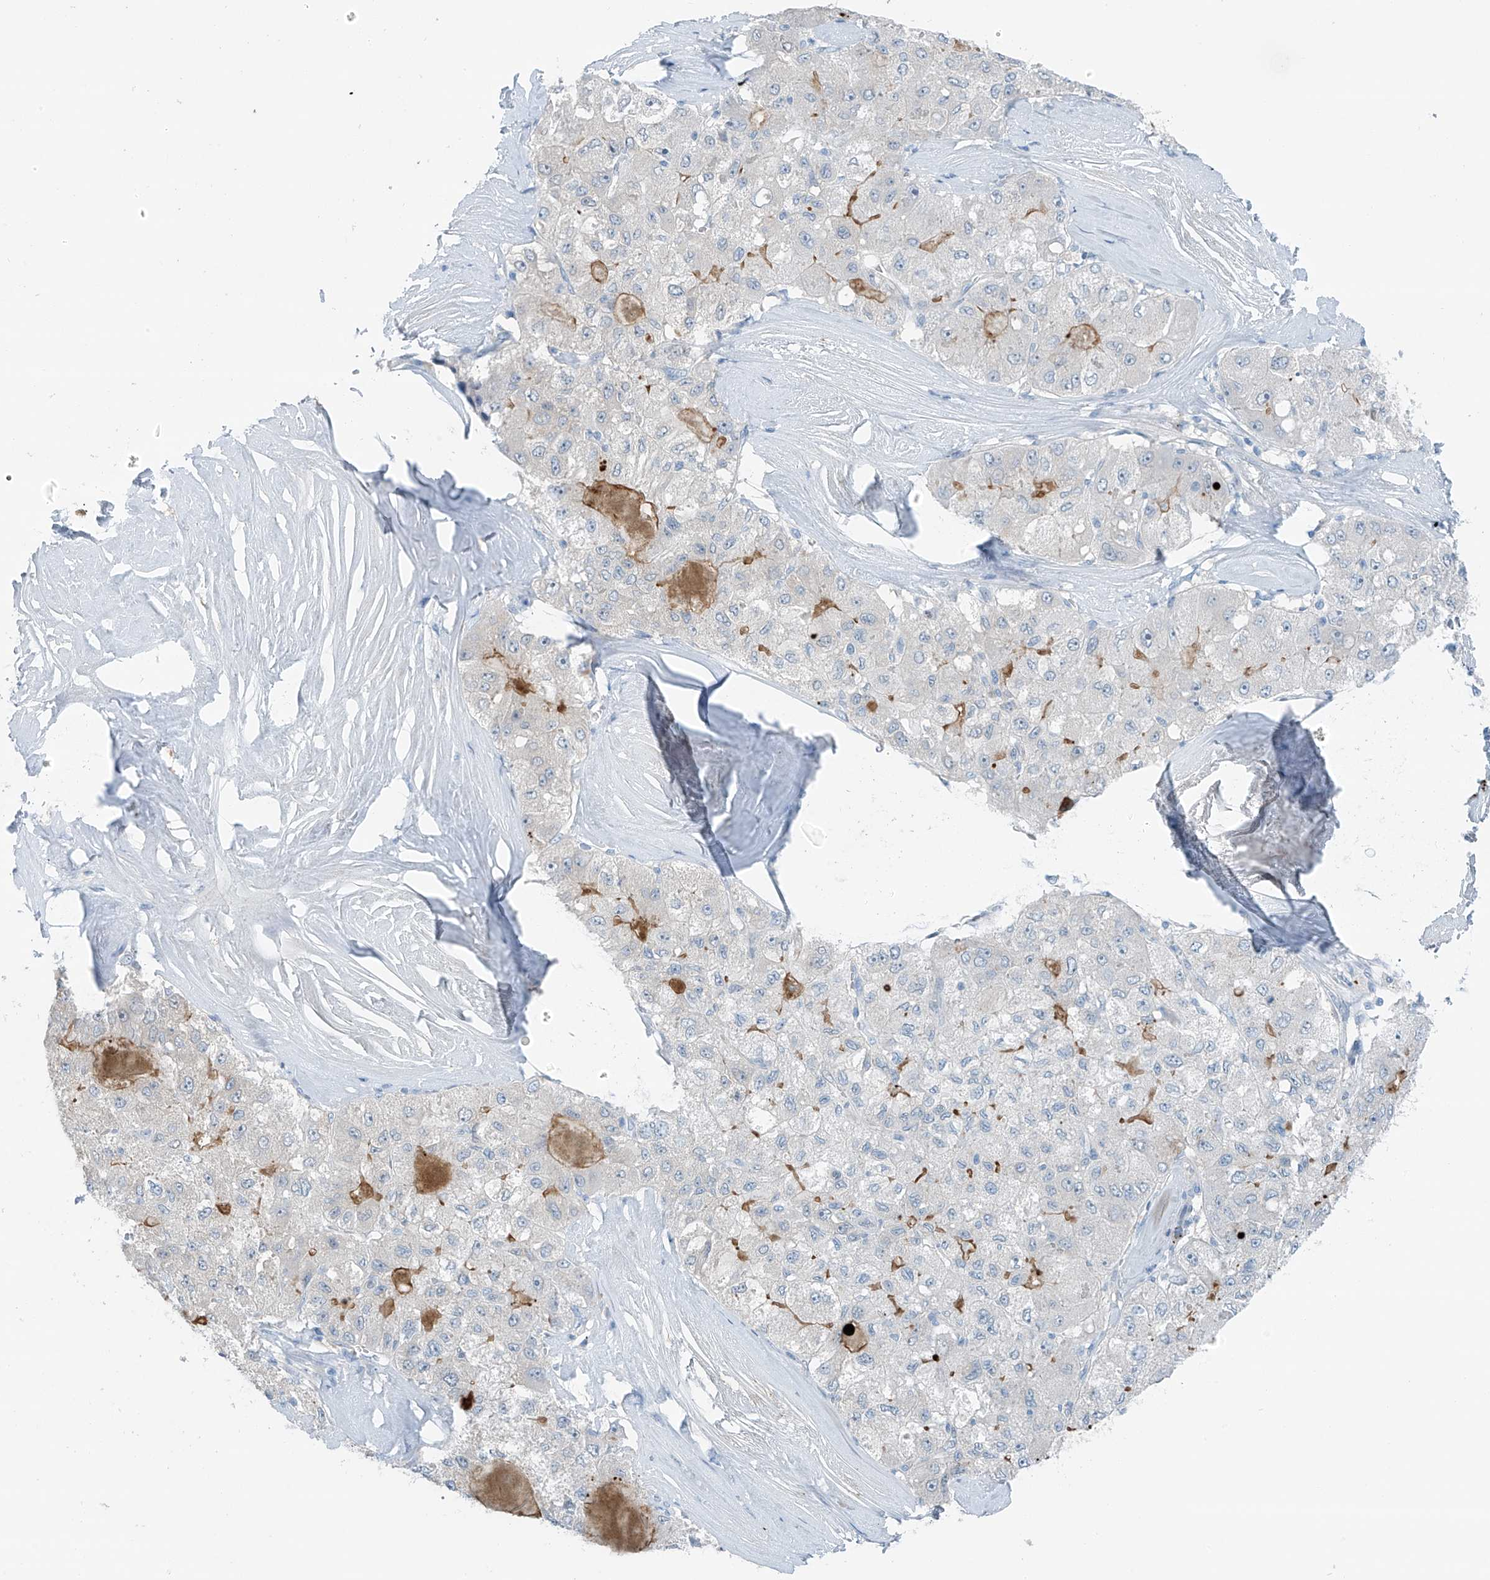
{"staining": {"intensity": "moderate", "quantity": "<25%", "location": "cytoplasmic/membranous"}, "tissue": "liver cancer", "cell_type": "Tumor cells", "image_type": "cancer", "snomed": [{"axis": "morphology", "description": "Carcinoma, Hepatocellular, NOS"}, {"axis": "topography", "description": "Liver"}], "caption": "Moderate cytoplasmic/membranous staining for a protein is identified in approximately <25% of tumor cells of liver cancer using immunohistochemistry.", "gene": "ZNF793", "patient": {"sex": "male", "age": 80}}